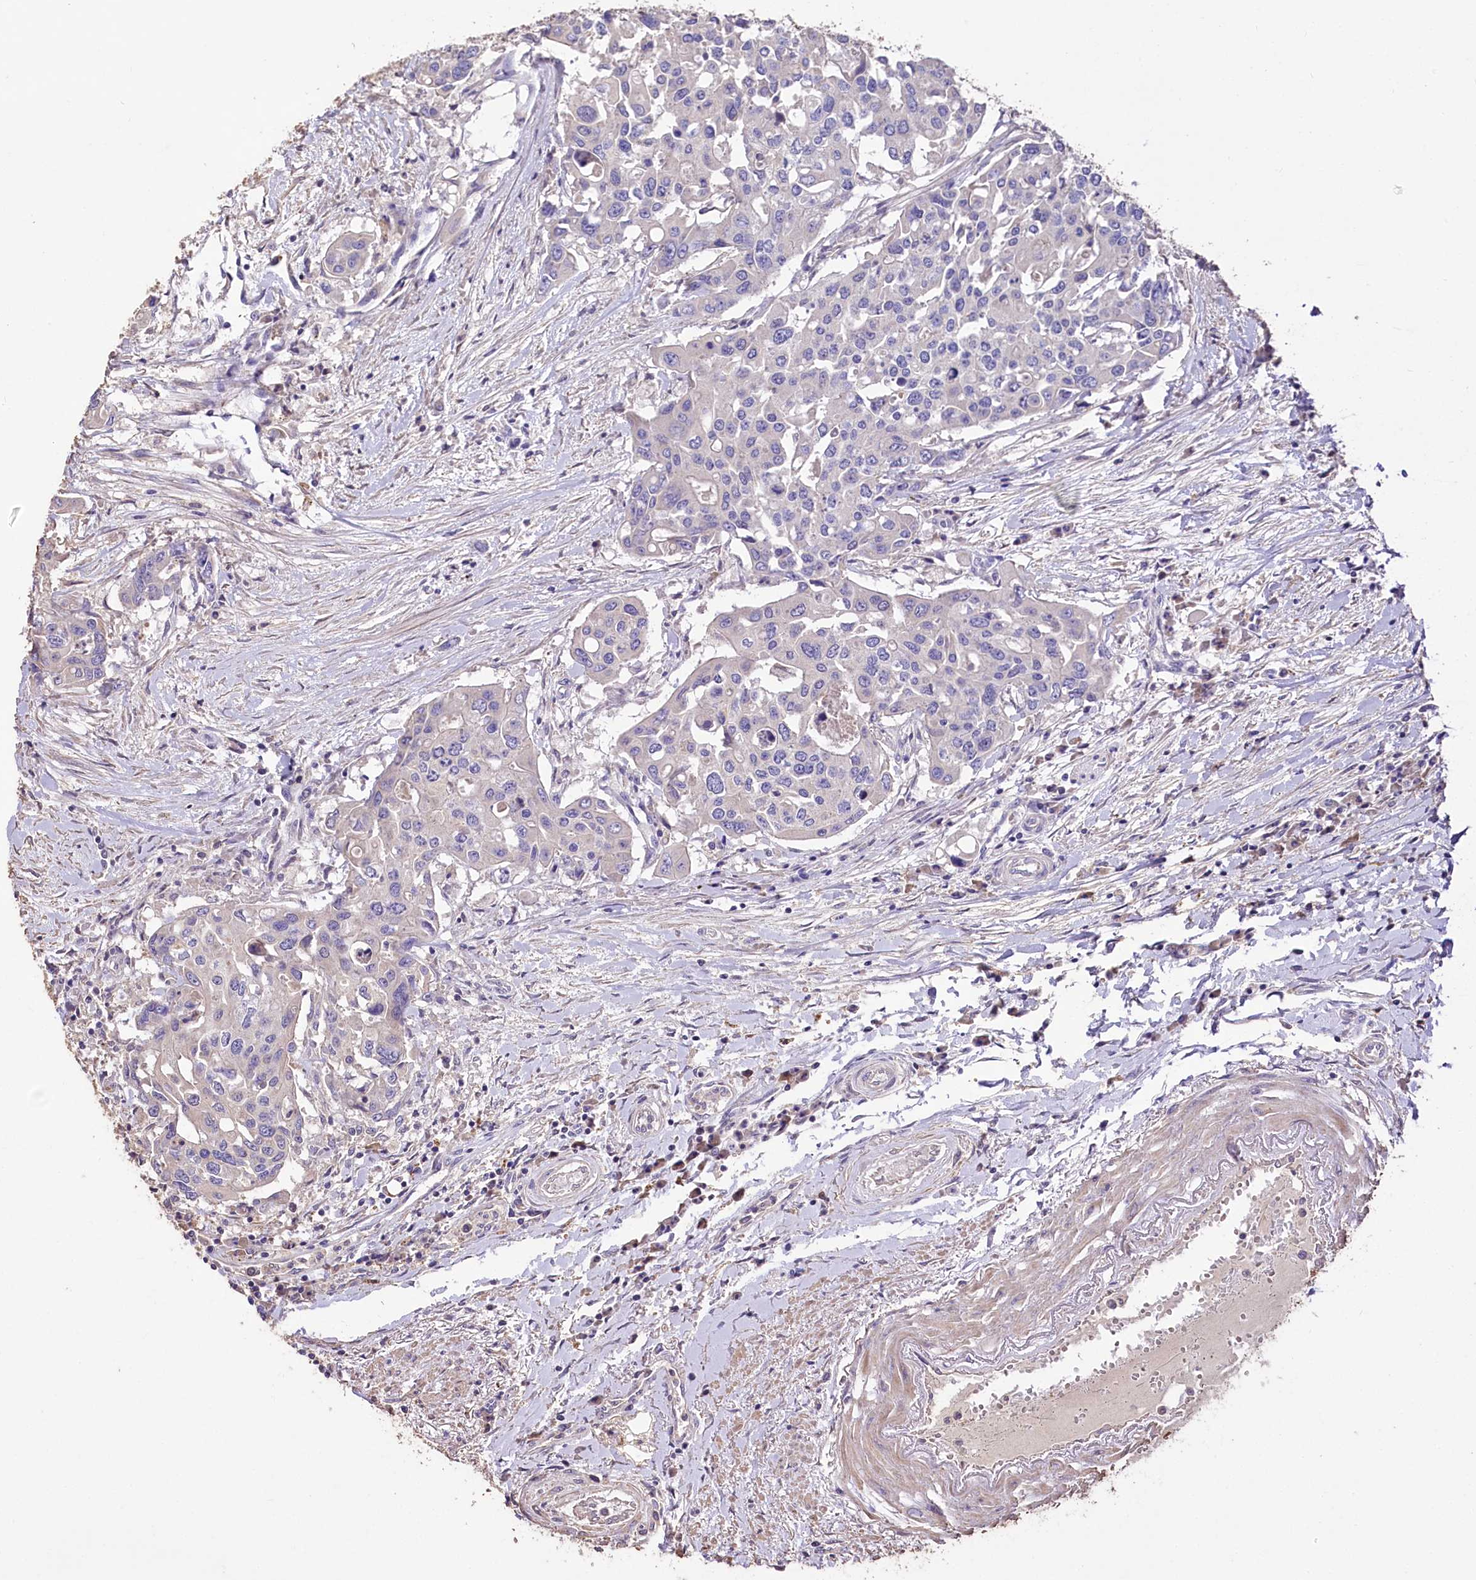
{"staining": {"intensity": "negative", "quantity": "none", "location": "none"}, "tissue": "colorectal cancer", "cell_type": "Tumor cells", "image_type": "cancer", "snomed": [{"axis": "morphology", "description": "Adenocarcinoma, NOS"}, {"axis": "topography", "description": "Colon"}], "caption": "DAB immunohistochemical staining of colorectal cancer (adenocarcinoma) shows no significant staining in tumor cells.", "gene": "PCYOX1L", "patient": {"sex": "male", "age": 77}}